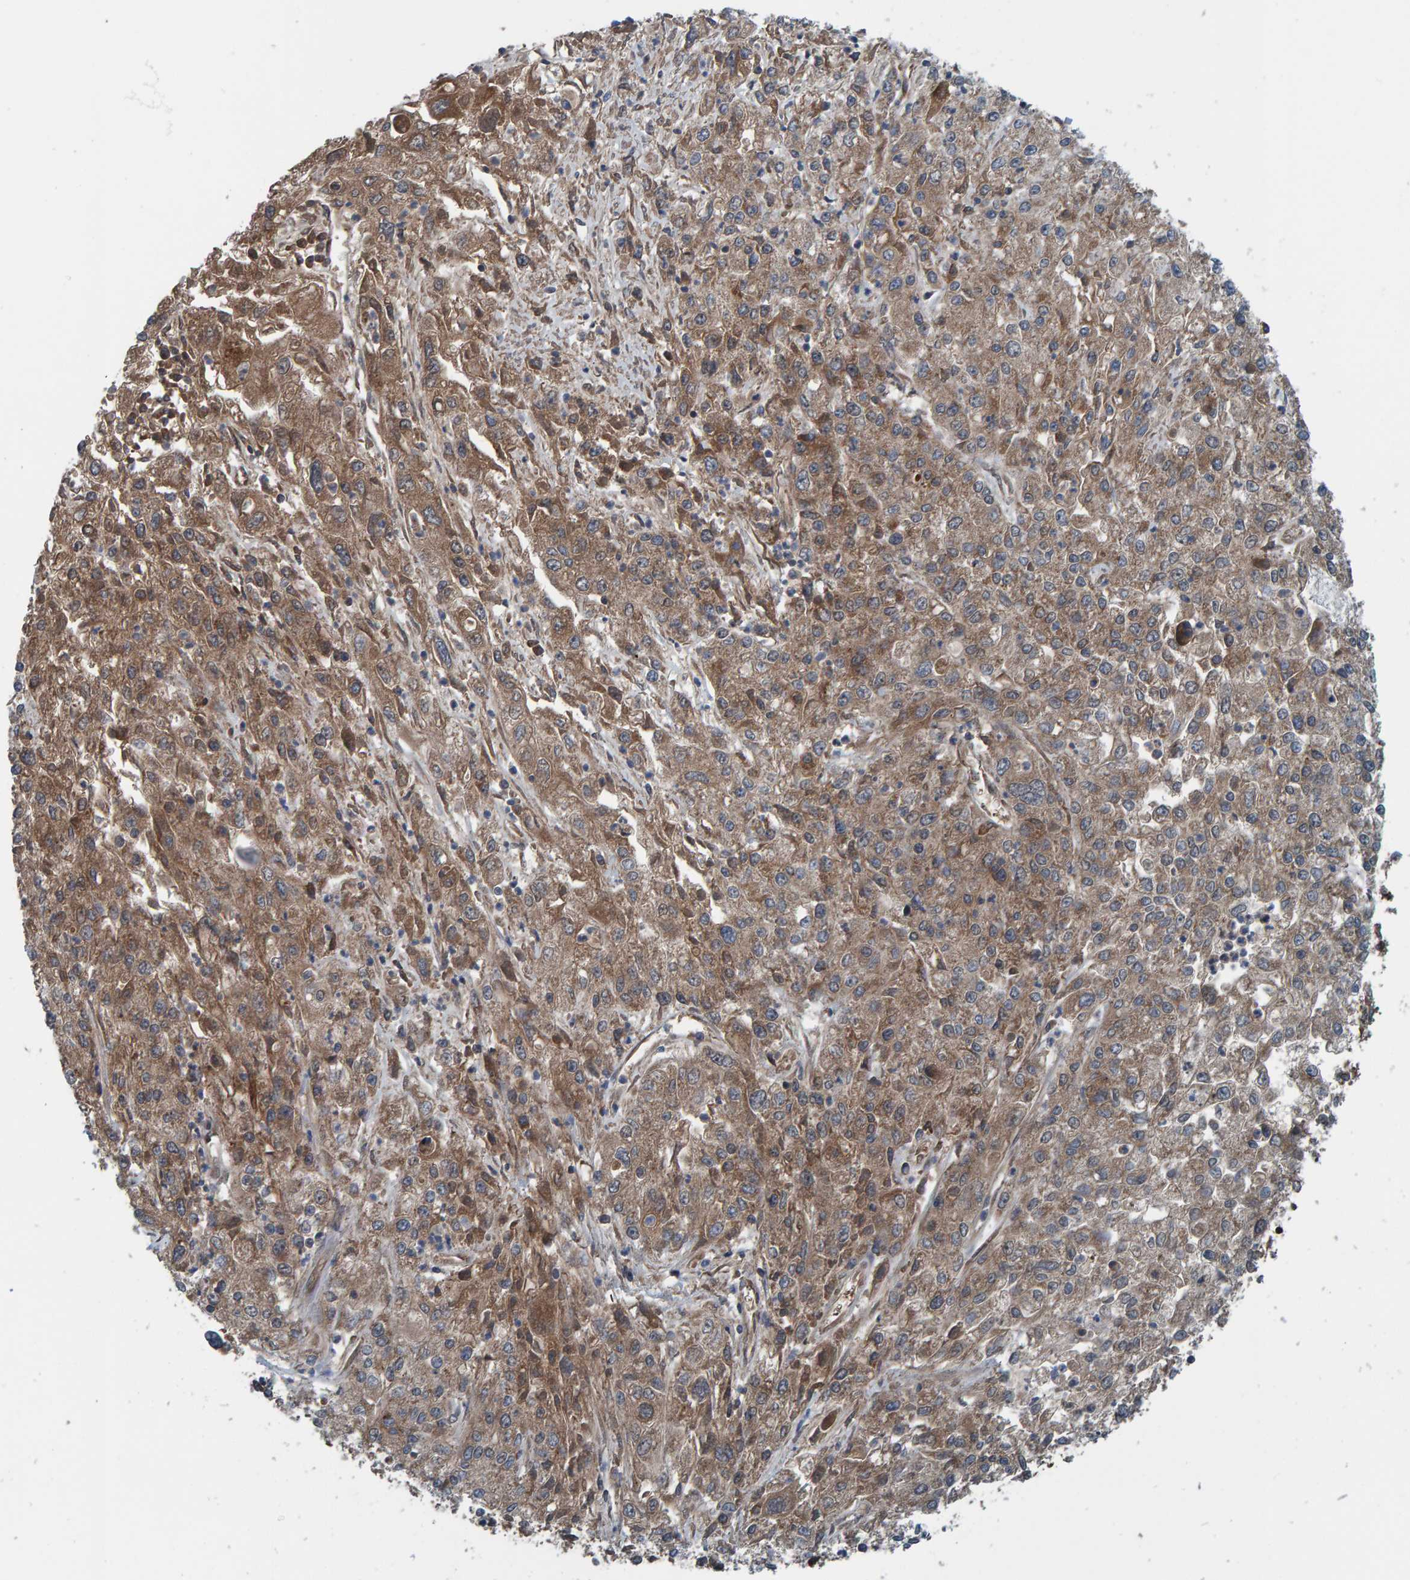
{"staining": {"intensity": "moderate", "quantity": ">75%", "location": "cytoplasmic/membranous"}, "tissue": "endometrial cancer", "cell_type": "Tumor cells", "image_type": "cancer", "snomed": [{"axis": "morphology", "description": "Adenocarcinoma, NOS"}, {"axis": "topography", "description": "Endometrium"}], "caption": "IHC (DAB (3,3'-diaminobenzidine)) staining of endometrial adenocarcinoma demonstrates moderate cytoplasmic/membranous protein staining in about >75% of tumor cells.", "gene": "CUEDC1", "patient": {"sex": "female", "age": 49}}